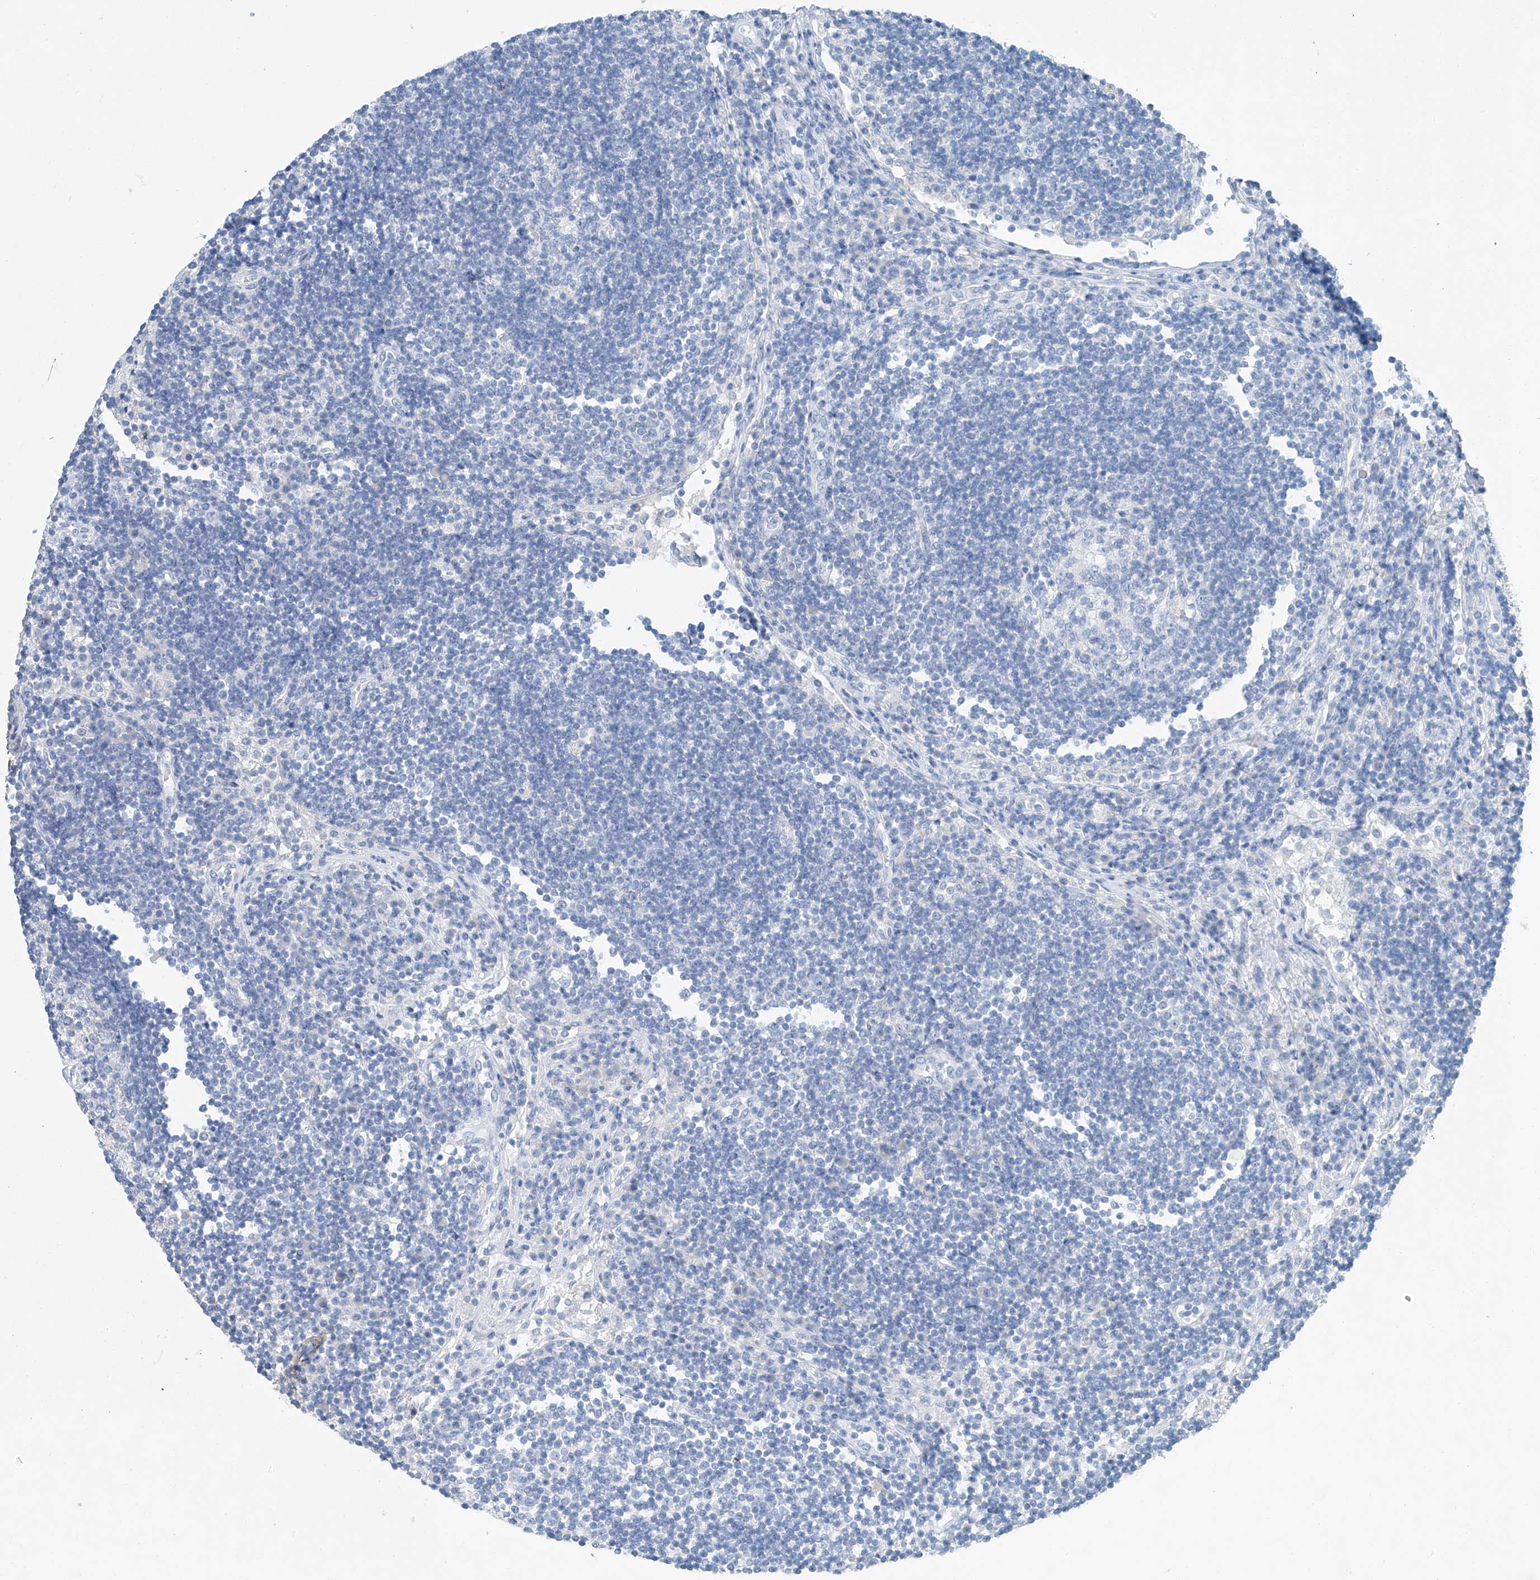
{"staining": {"intensity": "negative", "quantity": "none", "location": "none"}, "tissue": "lymph node", "cell_type": "Germinal center cells", "image_type": "normal", "snomed": [{"axis": "morphology", "description": "Normal tissue, NOS"}, {"axis": "topography", "description": "Lymph node"}], "caption": "Immunohistochemical staining of normal lymph node reveals no significant positivity in germinal center cells.", "gene": "C1orf87", "patient": {"sex": "female", "age": 53}}